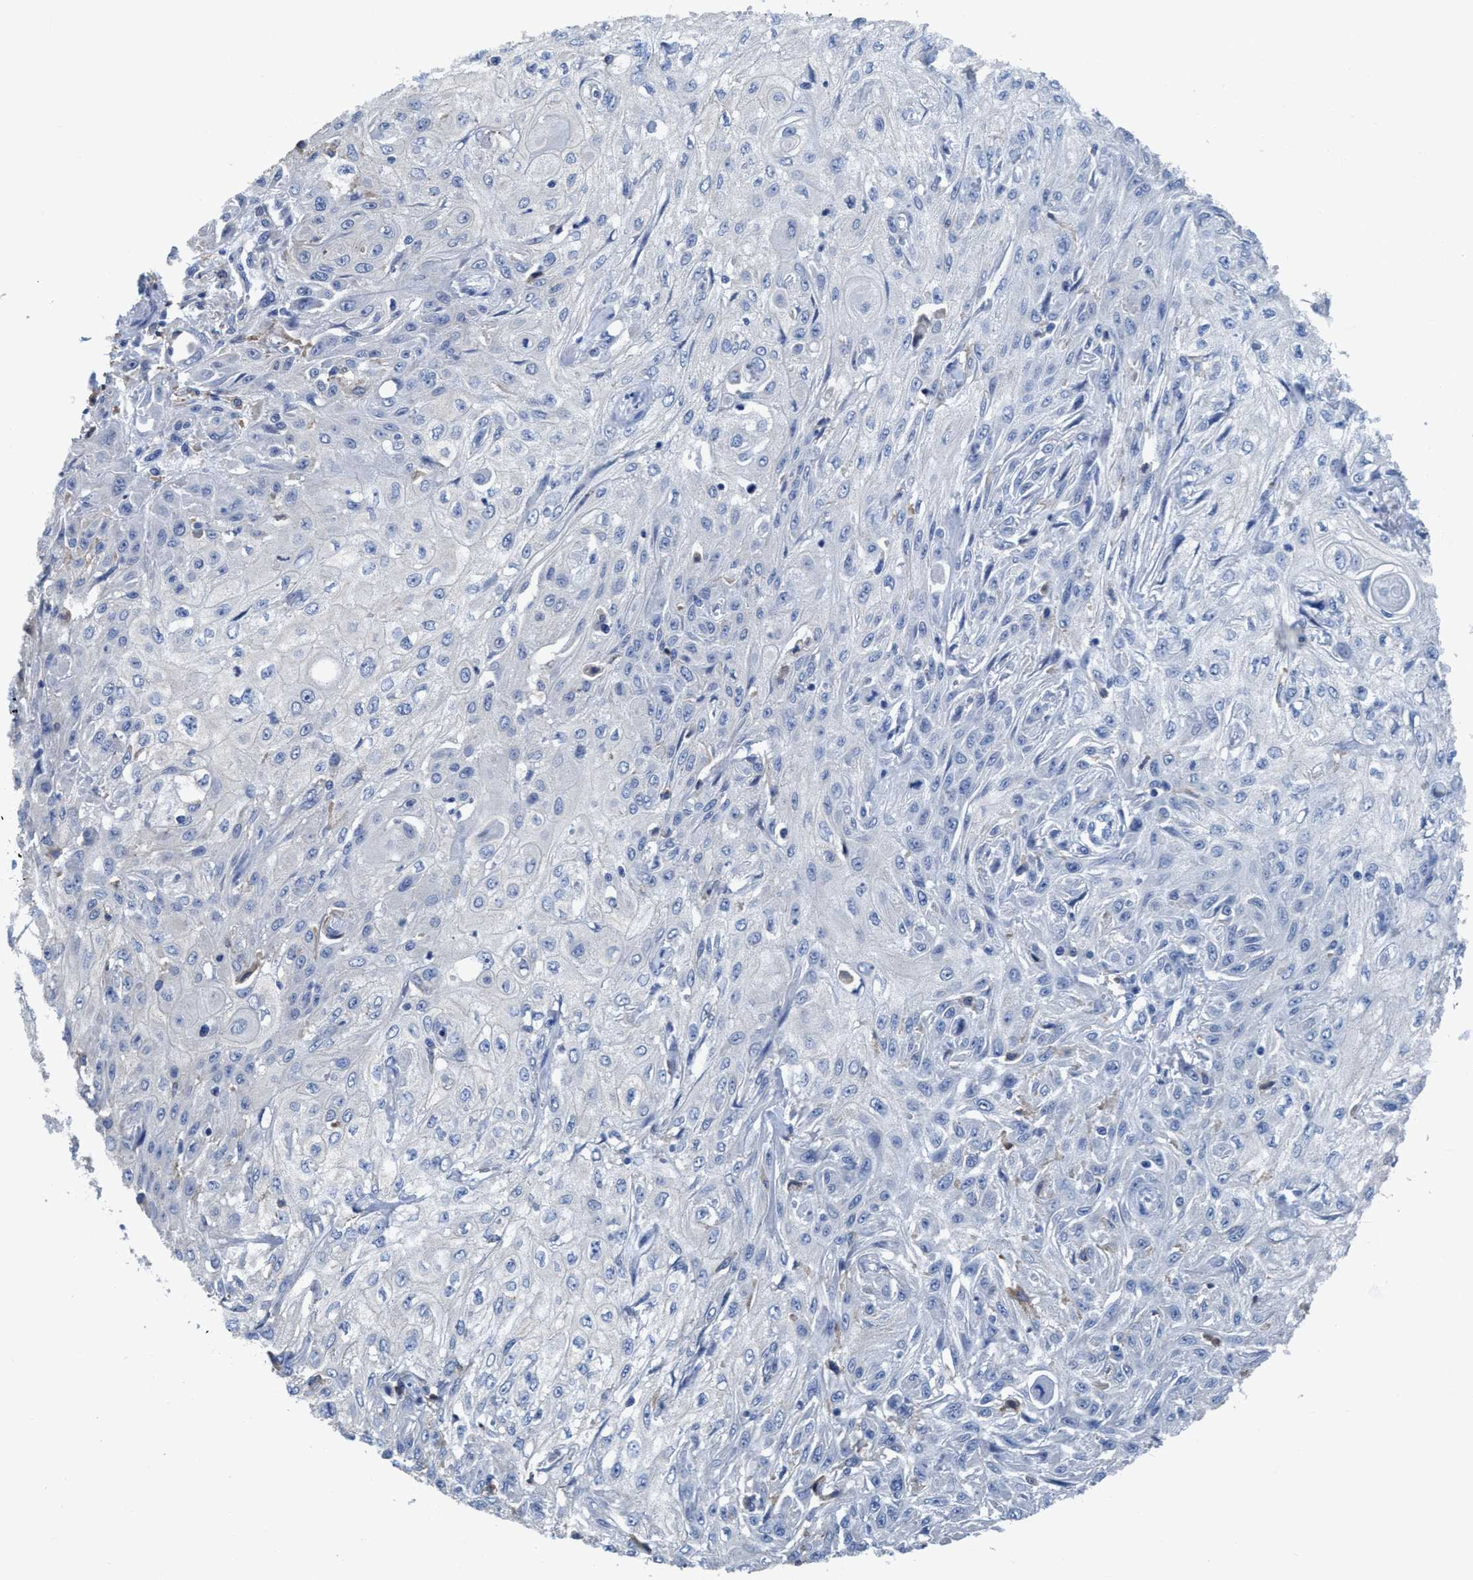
{"staining": {"intensity": "negative", "quantity": "none", "location": "none"}, "tissue": "skin cancer", "cell_type": "Tumor cells", "image_type": "cancer", "snomed": [{"axis": "morphology", "description": "Squamous cell carcinoma, NOS"}, {"axis": "morphology", "description": "Squamous cell carcinoma, metastatic, NOS"}, {"axis": "topography", "description": "Skin"}, {"axis": "topography", "description": "Lymph node"}], "caption": "An image of skin cancer (squamous cell carcinoma) stained for a protein displays no brown staining in tumor cells.", "gene": "DNAI1", "patient": {"sex": "male", "age": 75}}